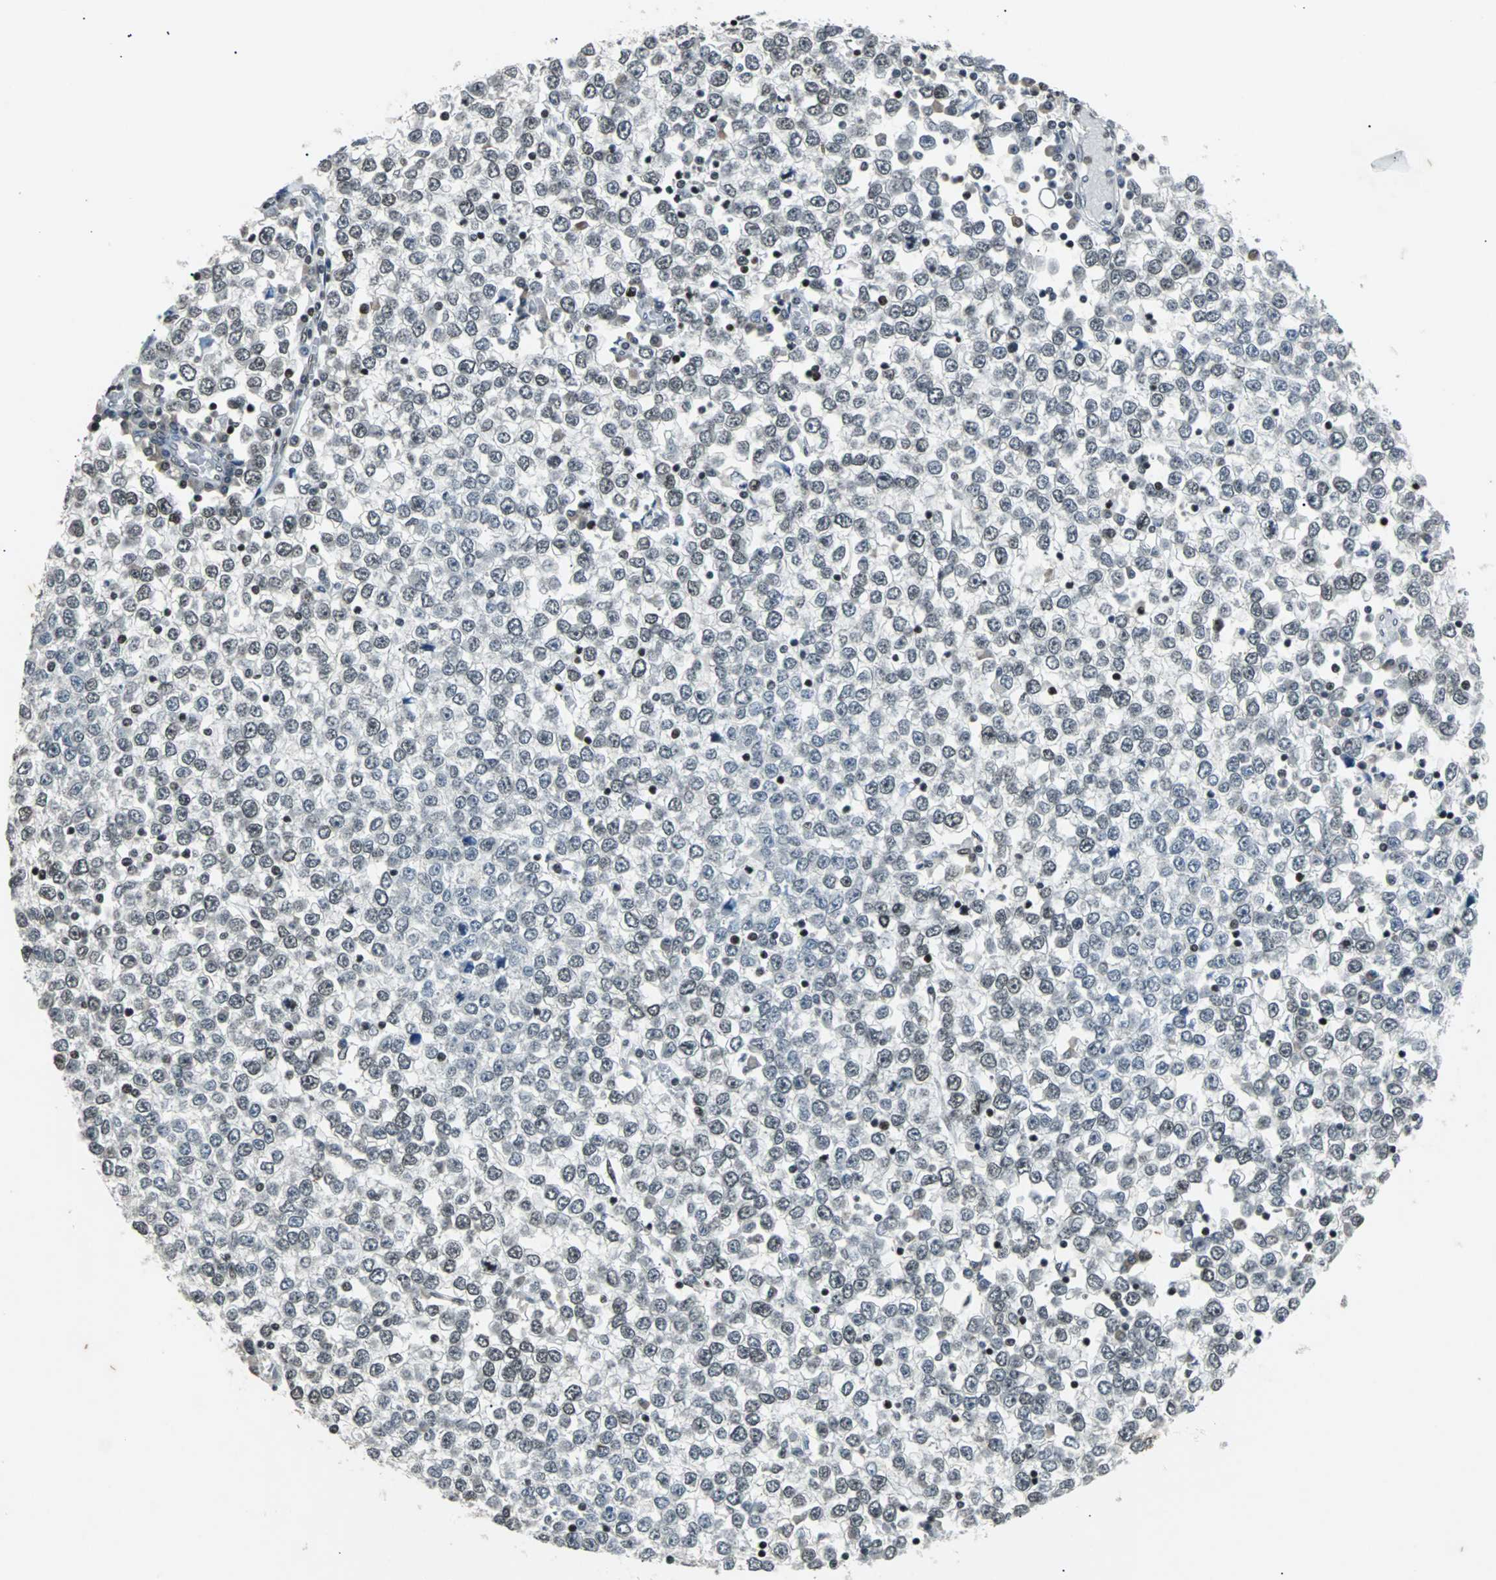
{"staining": {"intensity": "weak", "quantity": "25%-75%", "location": "nuclear"}, "tissue": "testis cancer", "cell_type": "Tumor cells", "image_type": "cancer", "snomed": [{"axis": "morphology", "description": "Seminoma, NOS"}, {"axis": "topography", "description": "Testis"}], "caption": "Immunohistochemical staining of testis cancer reveals weak nuclear protein expression in about 25%-75% of tumor cells.", "gene": "GATAD2A", "patient": {"sex": "male", "age": 65}}